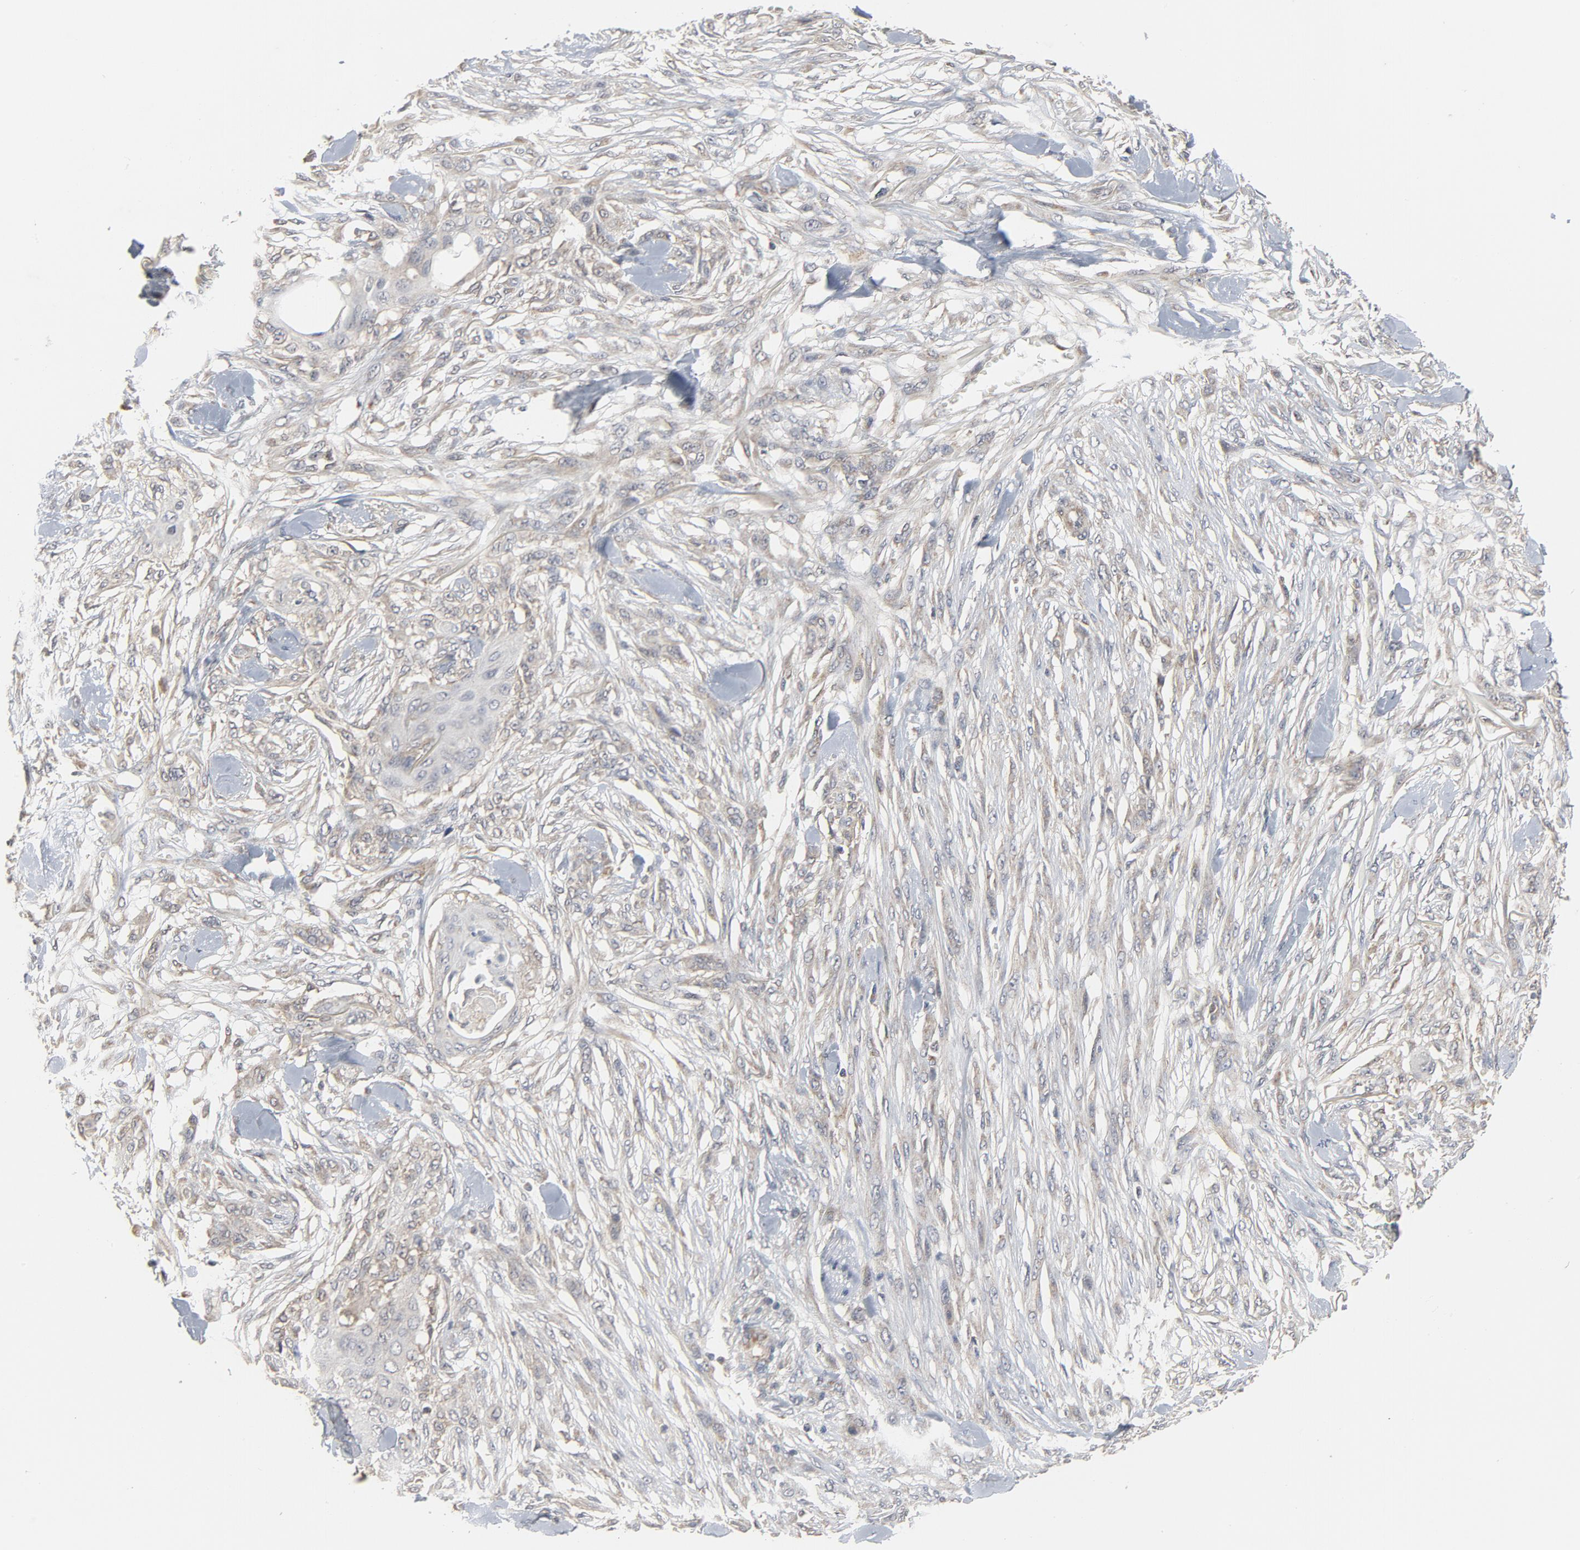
{"staining": {"intensity": "weak", "quantity": ">75%", "location": "cytoplasmic/membranous"}, "tissue": "skin cancer", "cell_type": "Tumor cells", "image_type": "cancer", "snomed": [{"axis": "morphology", "description": "Normal tissue, NOS"}, {"axis": "morphology", "description": "Squamous cell carcinoma, NOS"}, {"axis": "topography", "description": "Skin"}], "caption": "Immunohistochemistry of human squamous cell carcinoma (skin) reveals low levels of weak cytoplasmic/membranous expression in approximately >75% of tumor cells.", "gene": "C14orf119", "patient": {"sex": "female", "age": 59}}